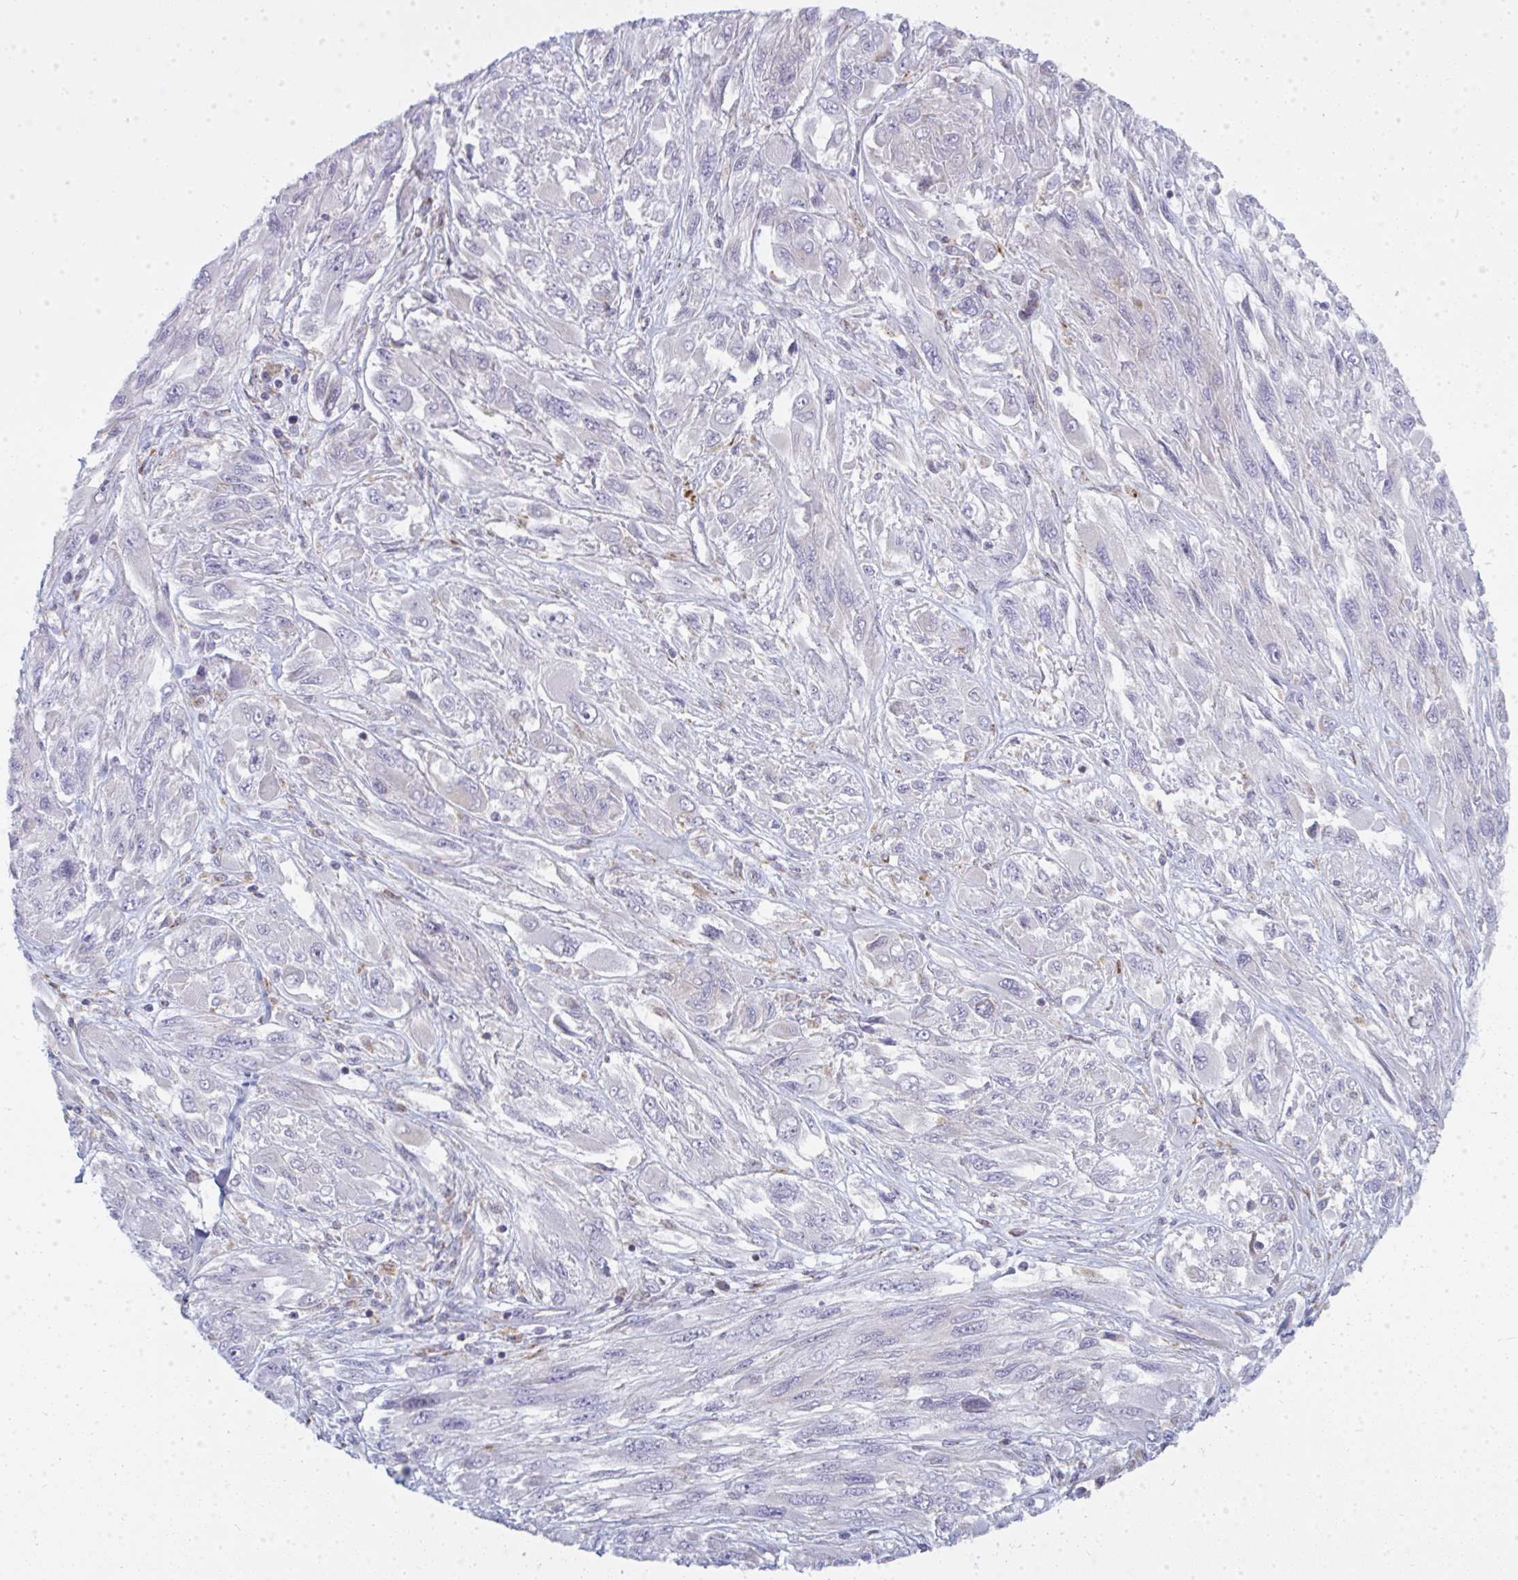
{"staining": {"intensity": "negative", "quantity": "none", "location": "none"}, "tissue": "melanoma", "cell_type": "Tumor cells", "image_type": "cancer", "snomed": [{"axis": "morphology", "description": "Malignant melanoma, NOS"}, {"axis": "topography", "description": "Skin"}], "caption": "IHC of melanoma exhibits no positivity in tumor cells.", "gene": "ATG9A", "patient": {"sex": "female", "age": 91}}